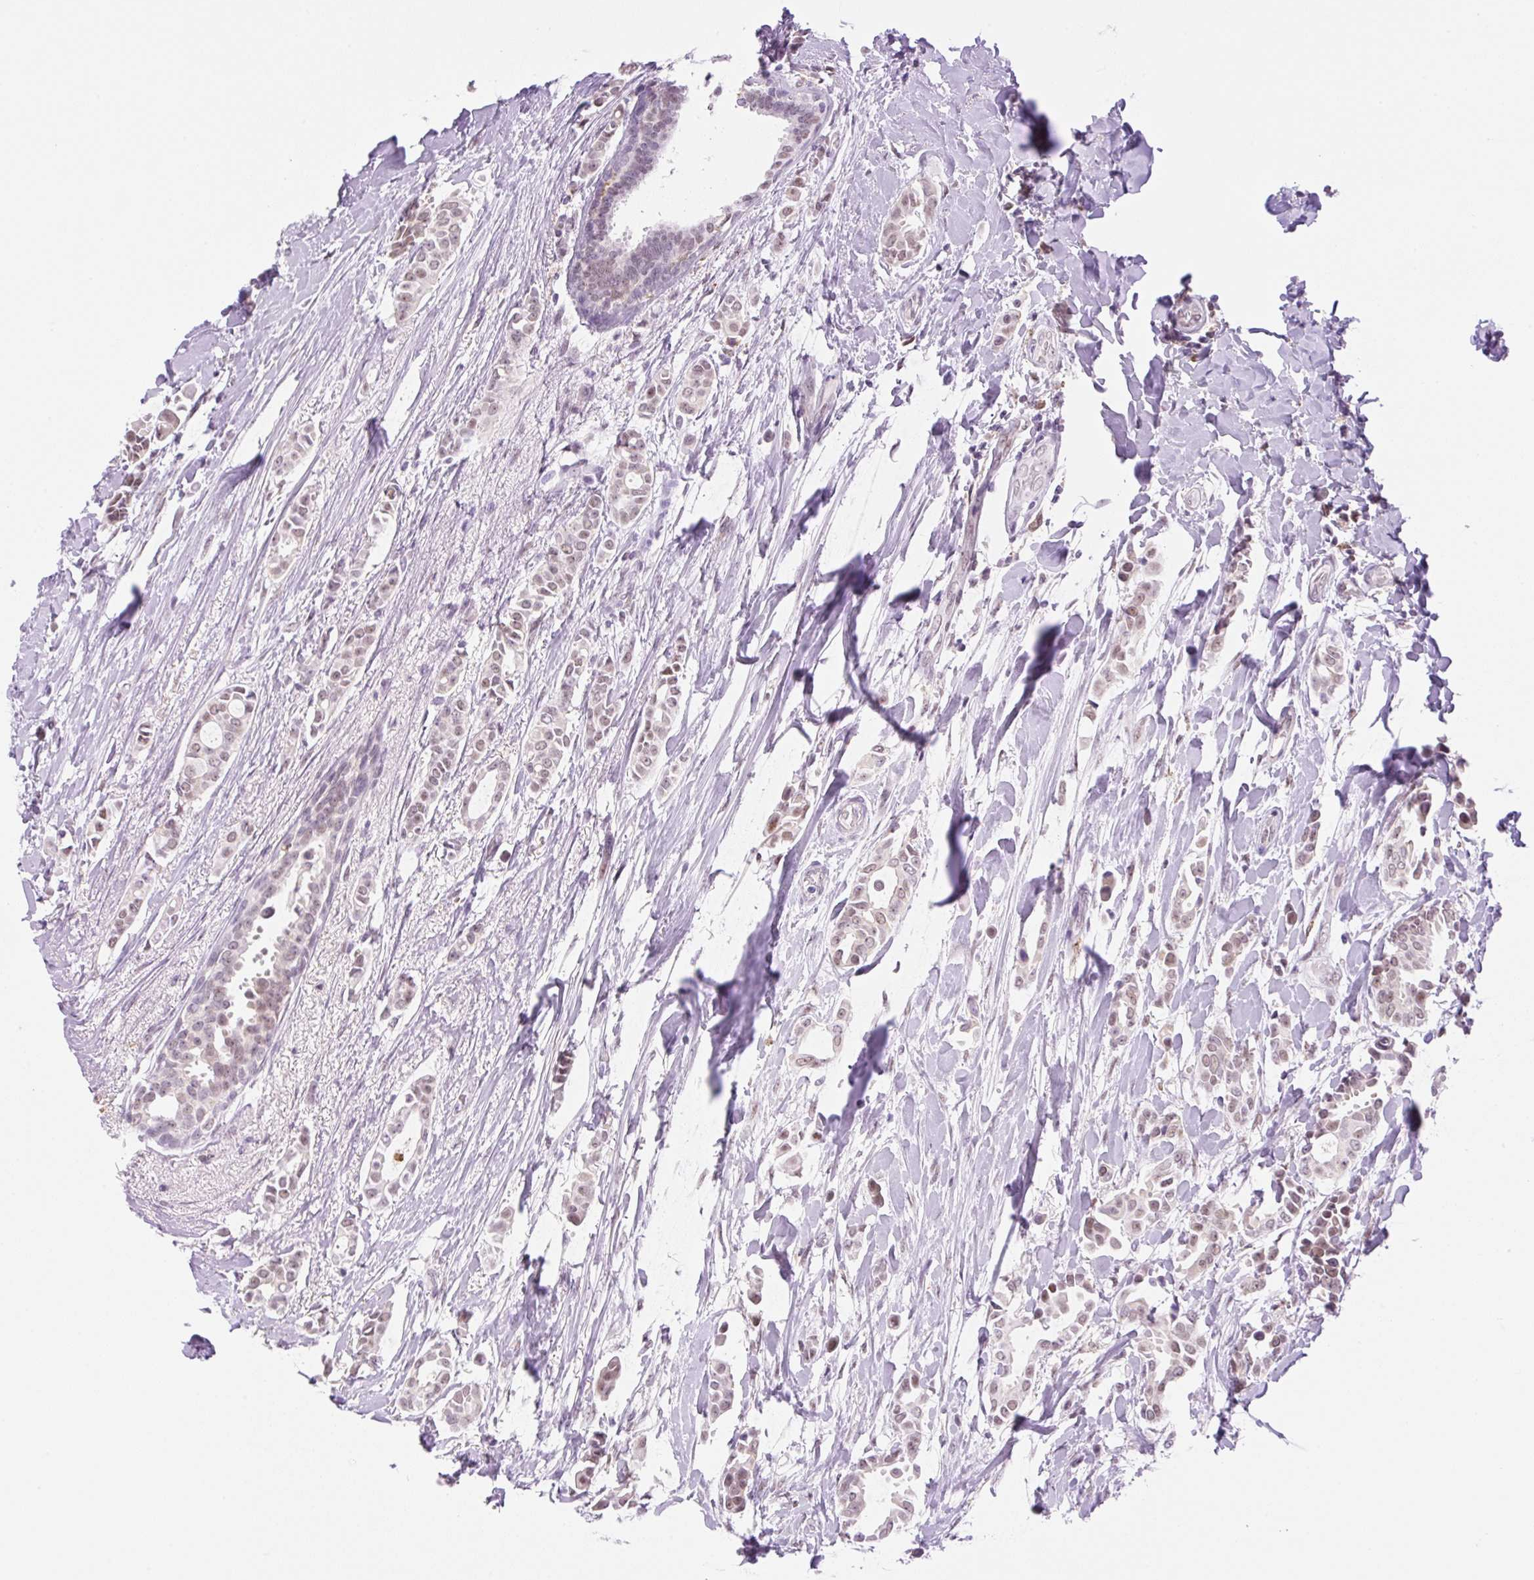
{"staining": {"intensity": "moderate", "quantity": ">75%", "location": "nuclear"}, "tissue": "breast cancer", "cell_type": "Tumor cells", "image_type": "cancer", "snomed": [{"axis": "morphology", "description": "Duct carcinoma"}, {"axis": "topography", "description": "Breast"}], "caption": "Protein staining of breast cancer (infiltrating ductal carcinoma) tissue exhibits moderate nuclear staining in about >75% of tumor cells.", "gene": "PALM3", "patient": {"sex": "female", "age": 64}}